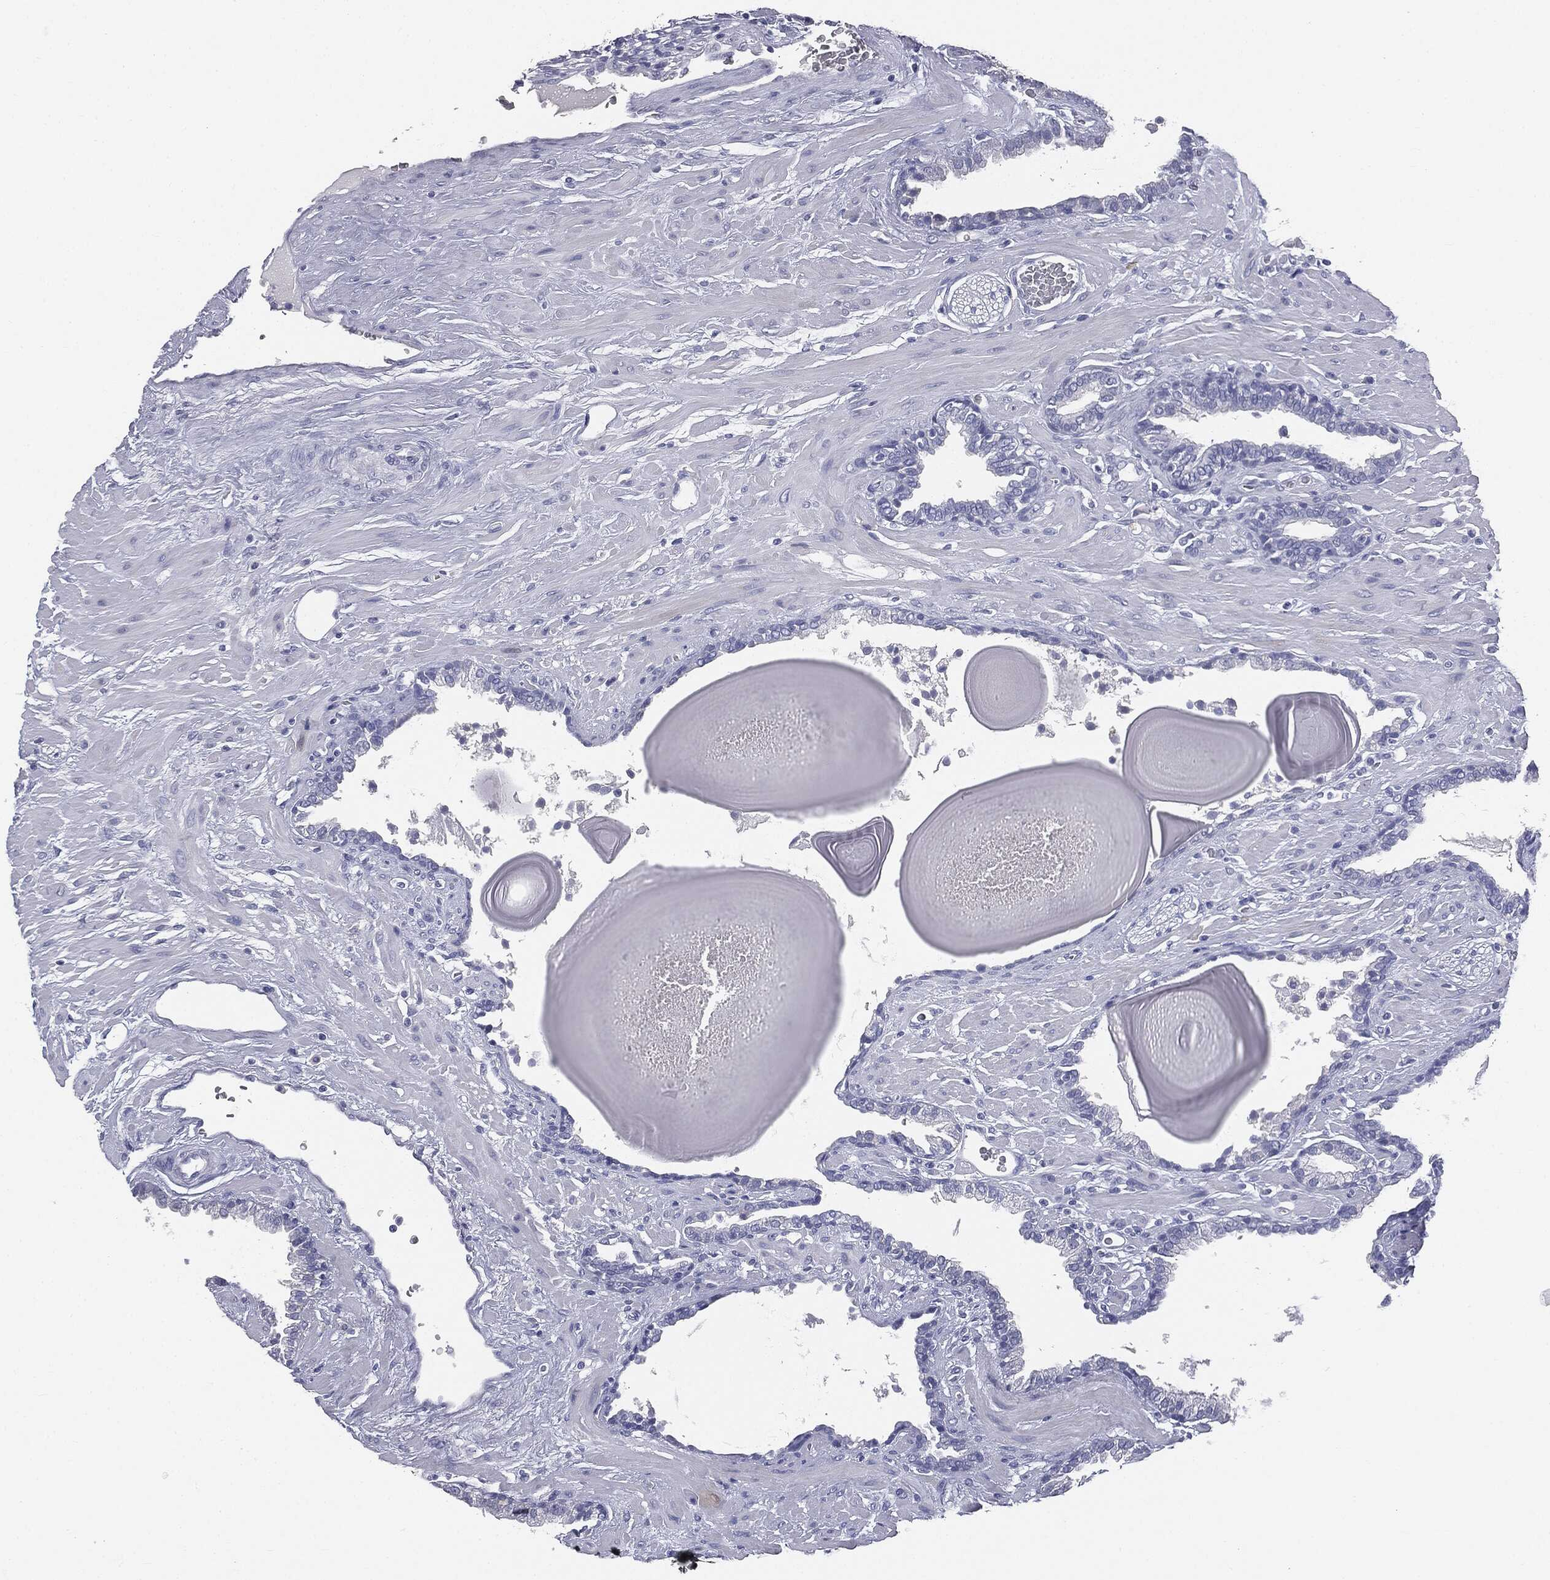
{"staining": {"intensity": "negative", "quantity": "none", "location": "none"}, "tissue": "prostate cancer", "cell_type": "Tumor cells", "image_type": "cancer", "snomed": [{"axis": "morphology", "description": "Adenocarcinoma, Low grade"}, {"axis": "topography", "description": "Prostate"}], "caption": "Immunohistochemistry (IHC) histopathology image of neoplastic tissue: human prostate cancer stained with DAB reveals no significant protein positivity in tumor cells. (DAB (3,3'-diaminobenzidine) IHC with hematoxylin counter stain).", "gene": "AFP", "patient": {"sex": "male", "age": 69}}